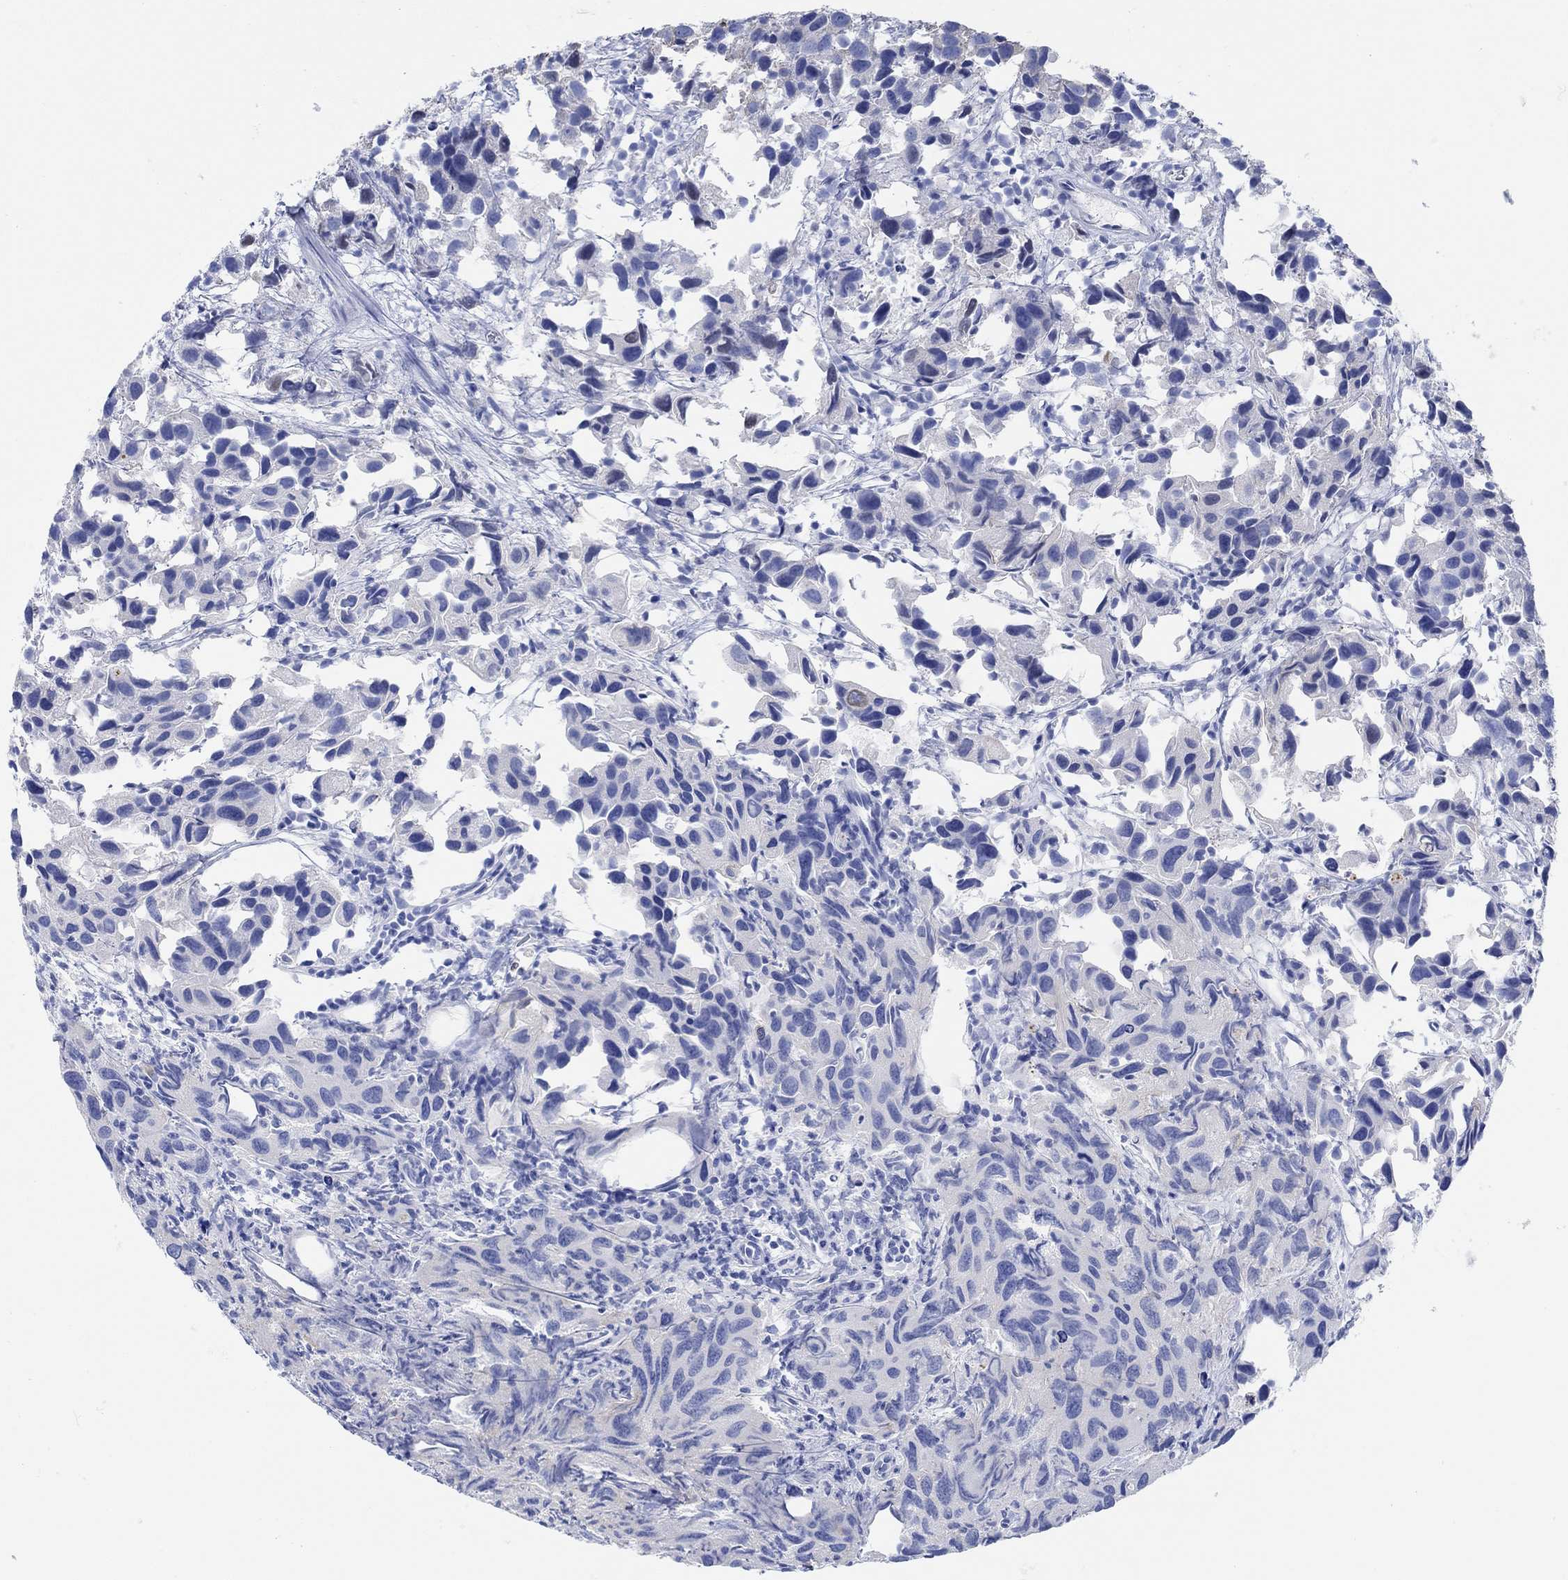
{"staining": {"intensity": "negative", "quantity": "none", "location": "none"}, "tissue": "urothelial cancer", "cell_type": "Tumor cells", "image_type": "cancer", "snomed": [{"axis": "morphology", "description": "Urothelial carcinoma, High grade"}, {"axis": "topography", "description": "Urinary bladder"}], "caption": "Tumor cells show no significant protein positivity in urothelial cancer.", "gene": "AK8", "patient": {"sex": "male", "age": 79}}